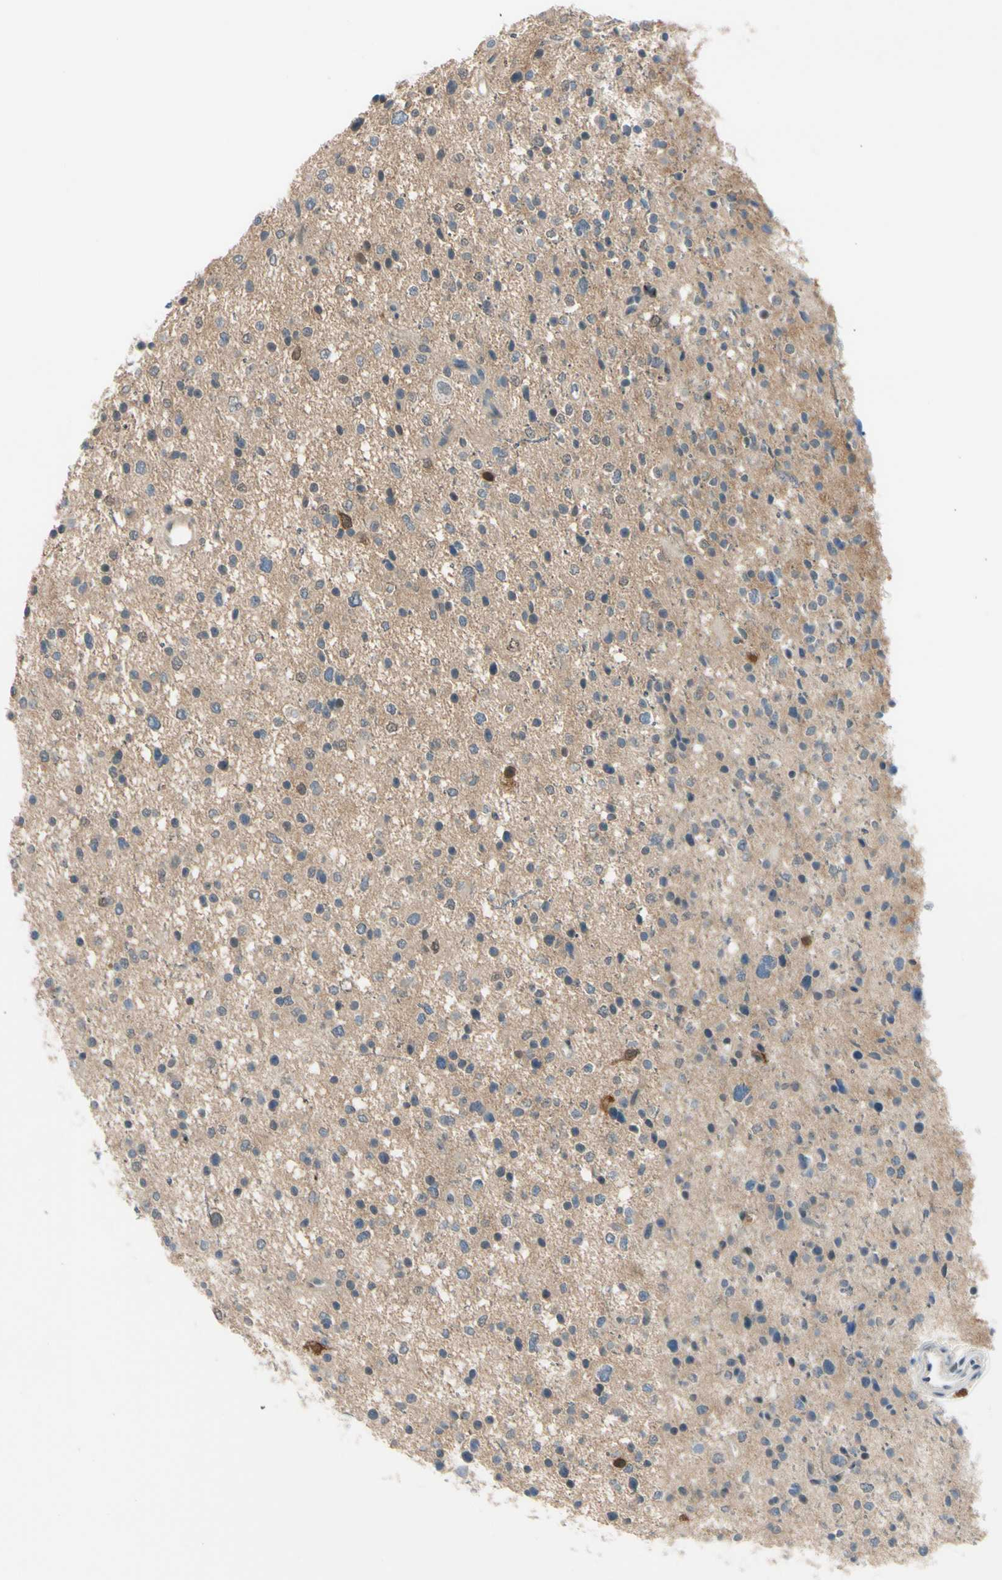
{"staining": {"intensity": "negative", "quantity": "none", "location": "none"}, "tissue": "glioma", "cell_type": "Tumor cells", "image_type": "cancer", "snomed": [{"axis": "morphology", "description": "Glioma, malignant, Low grade"}, {"axis": "topography", "description": "Brain"}], "caption": "Human malignant glioma (low-grade) stained for a protein using IHC exhibits no staining in tumor cells.", "gene": "PTTG1", "patient": {"sex": "female", "age": 37}}